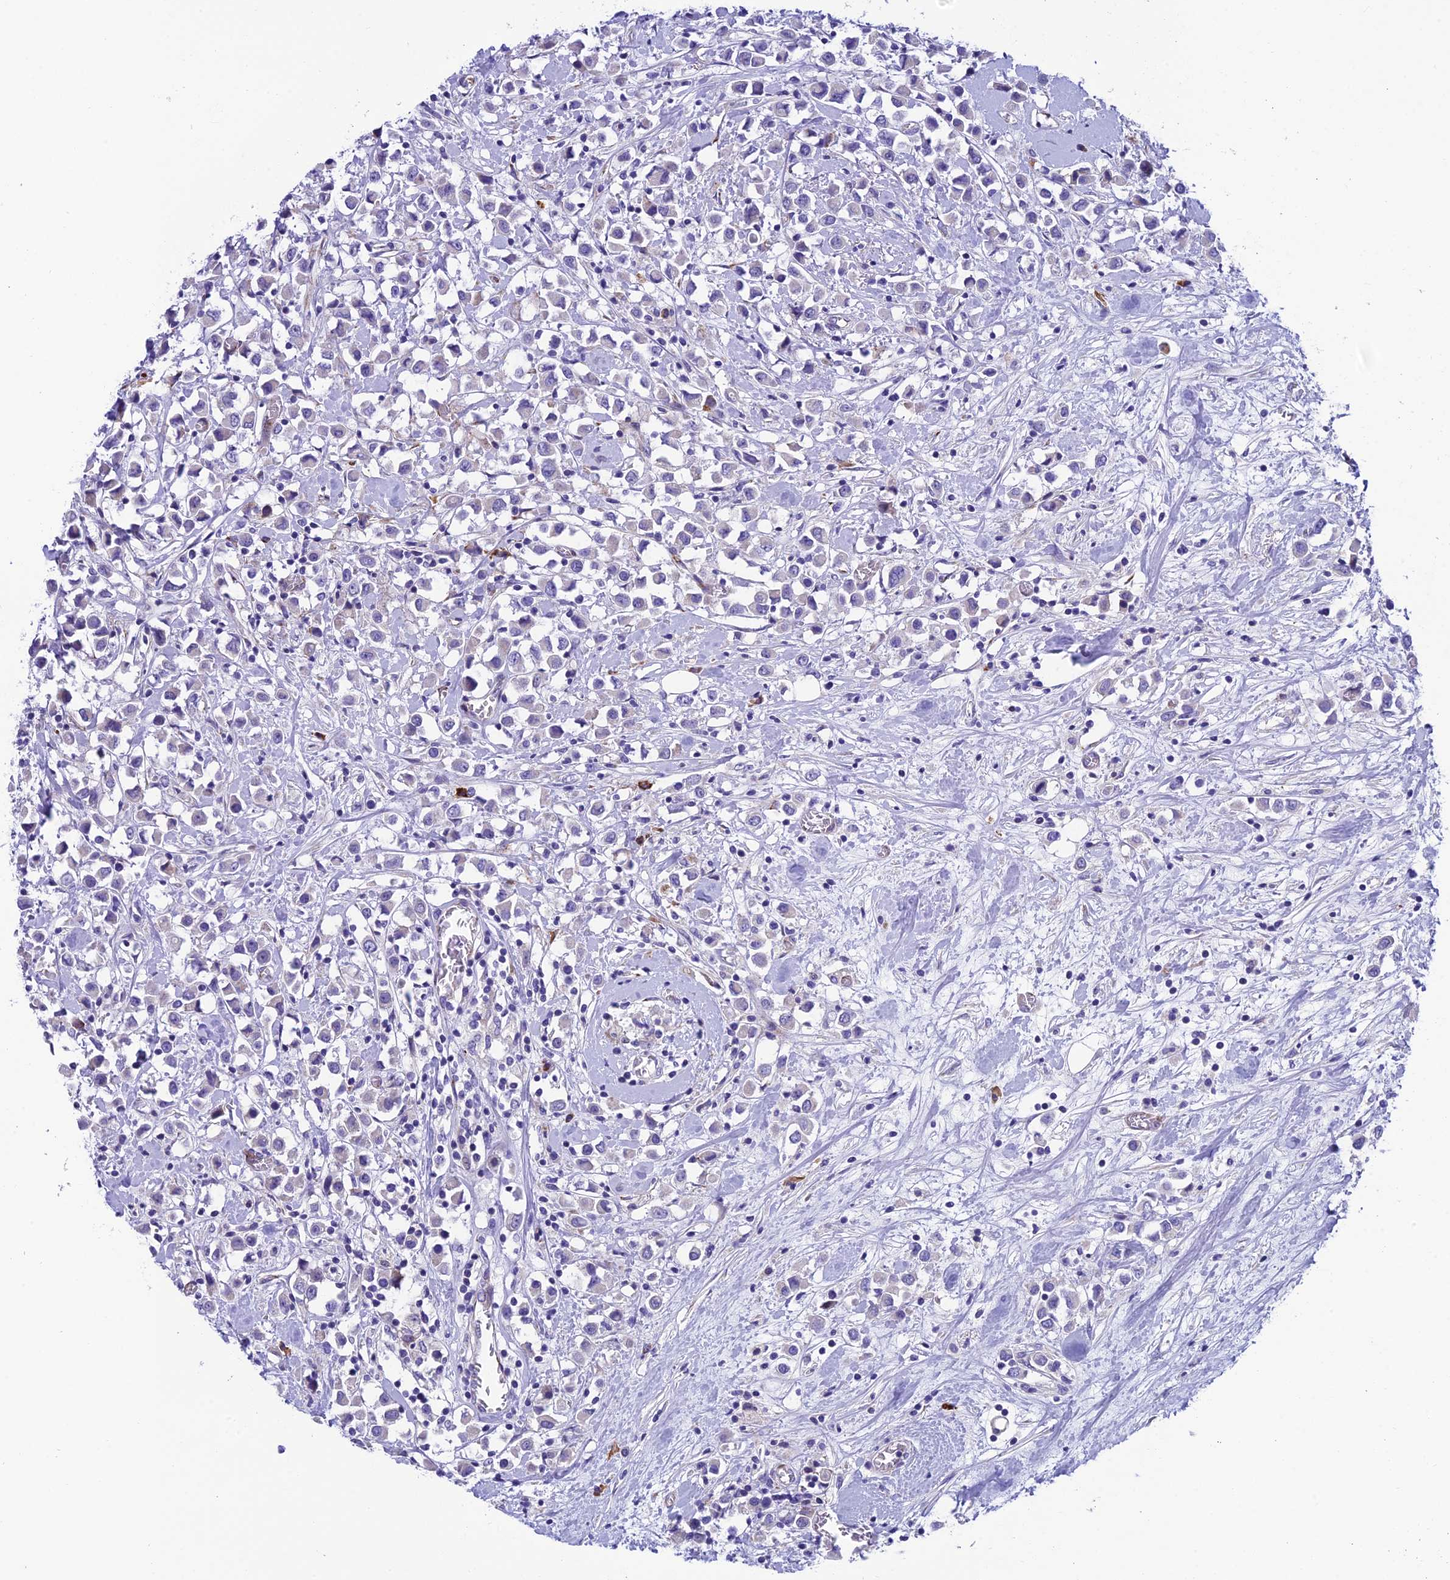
{"staining": {"intensity": "negative", "quantity": "none", "location": "none"}, "tissue": "breast cancer", "cell_type": "Tumor cells", "image_type": "cancer", "snomed": [{"axis": "morphology", "description": "Duct carcinoma"}, {"axis": "topography", "description": "Breast"}], "caption": "Micrograph shows no significant protein expression in tumor cells of breast cancer.", "gene": "MACIR", "patient": {"sex": "female", "age": 61}}